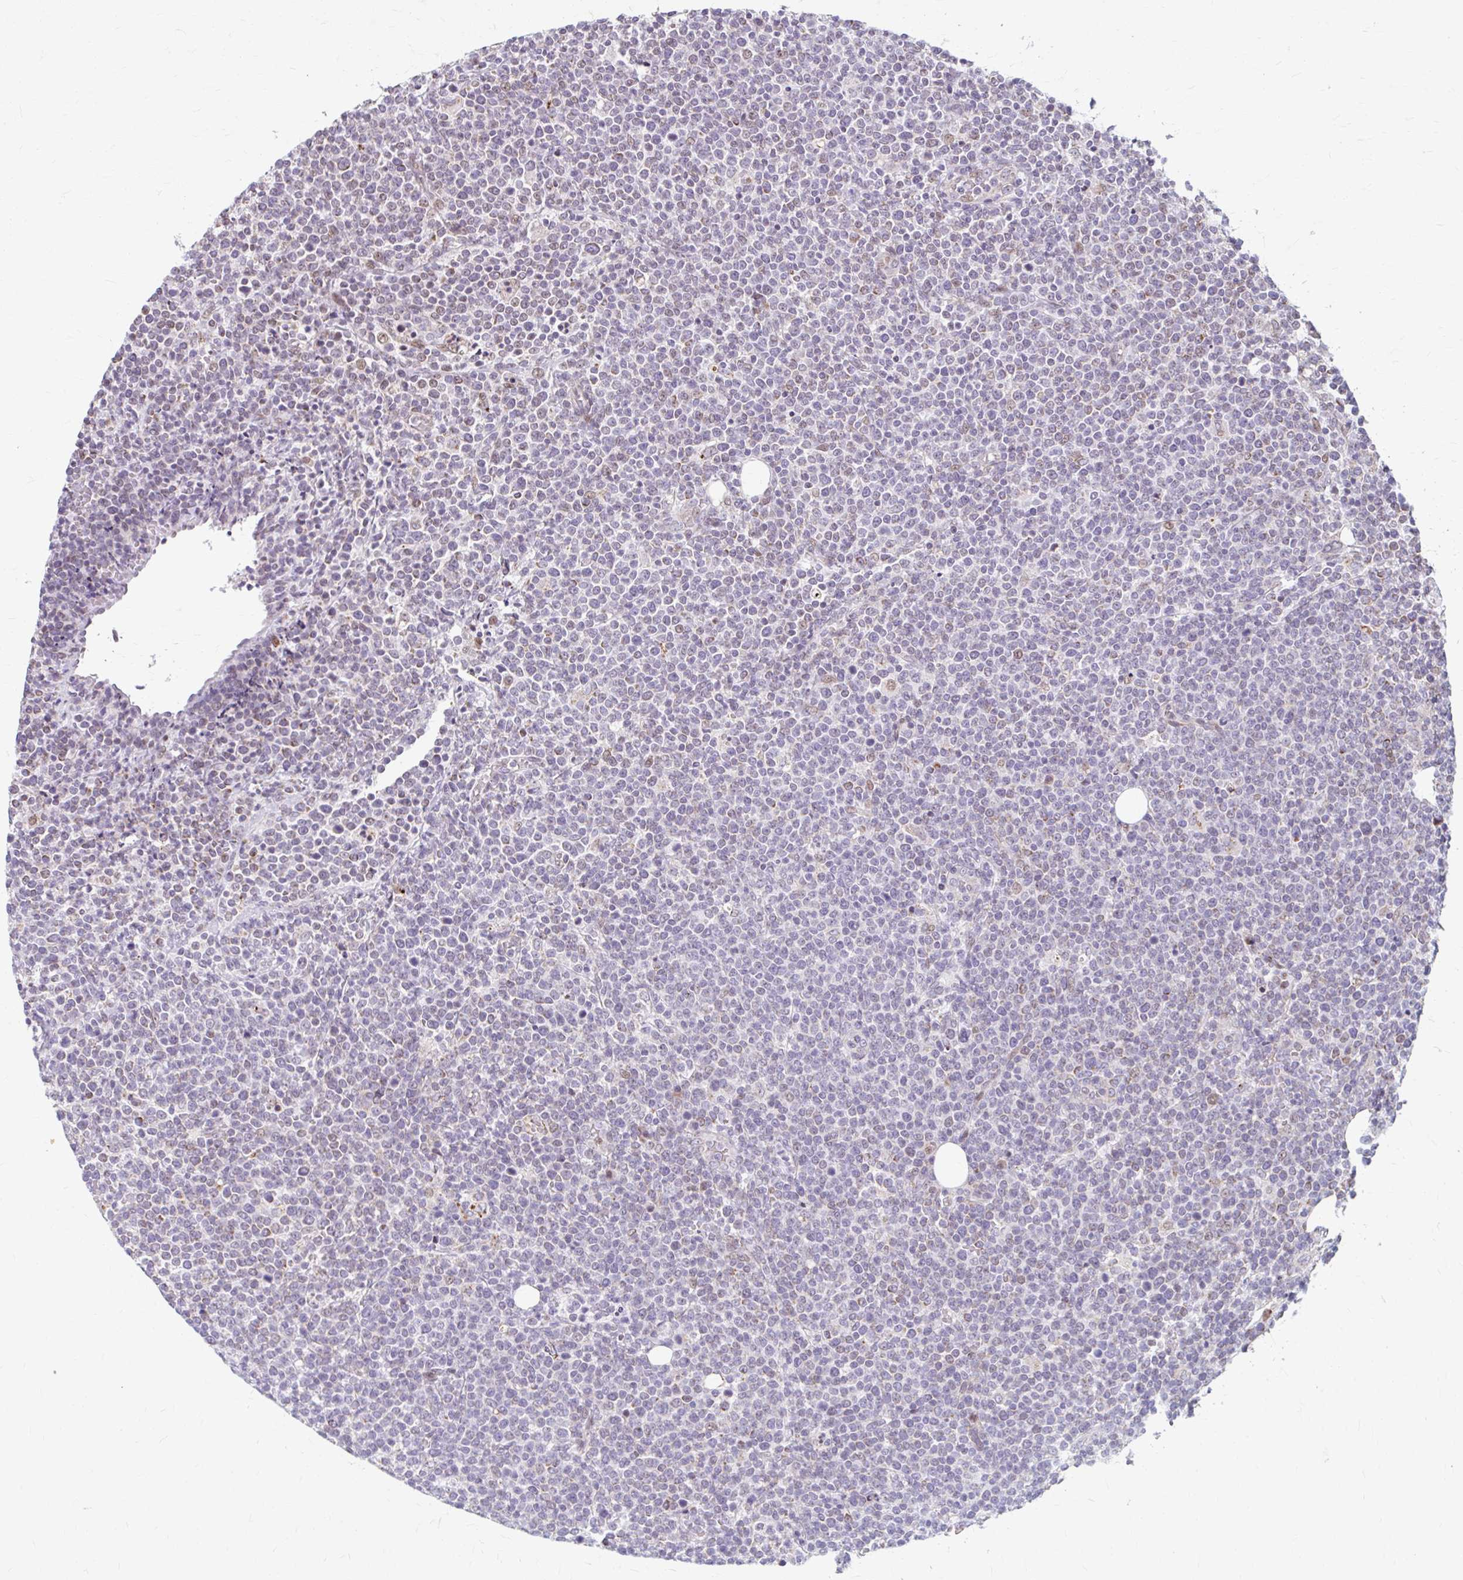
{"staining": {"intensity": "negative", "quantity": "none", "location": "none"}, "tissue": "lymphoma", "cell_type": "Tumor cells", "image_type": "cancer", "snomed": [{"axis": "morphology", "description": "Malignant lymphoma, non-Hodgkin's type, High grade"}, {"axis": "topography", "description": "Lymph node"}], "caption": "Image shows no protein expression in tumor cells of lymphoma tissue. (Brightfield microscopy of DAB (3,3'-diaminobenzidine) IHC at high magnification).", "gene": "BEAN1", "patient": {"sex": "male", "age": 61}}